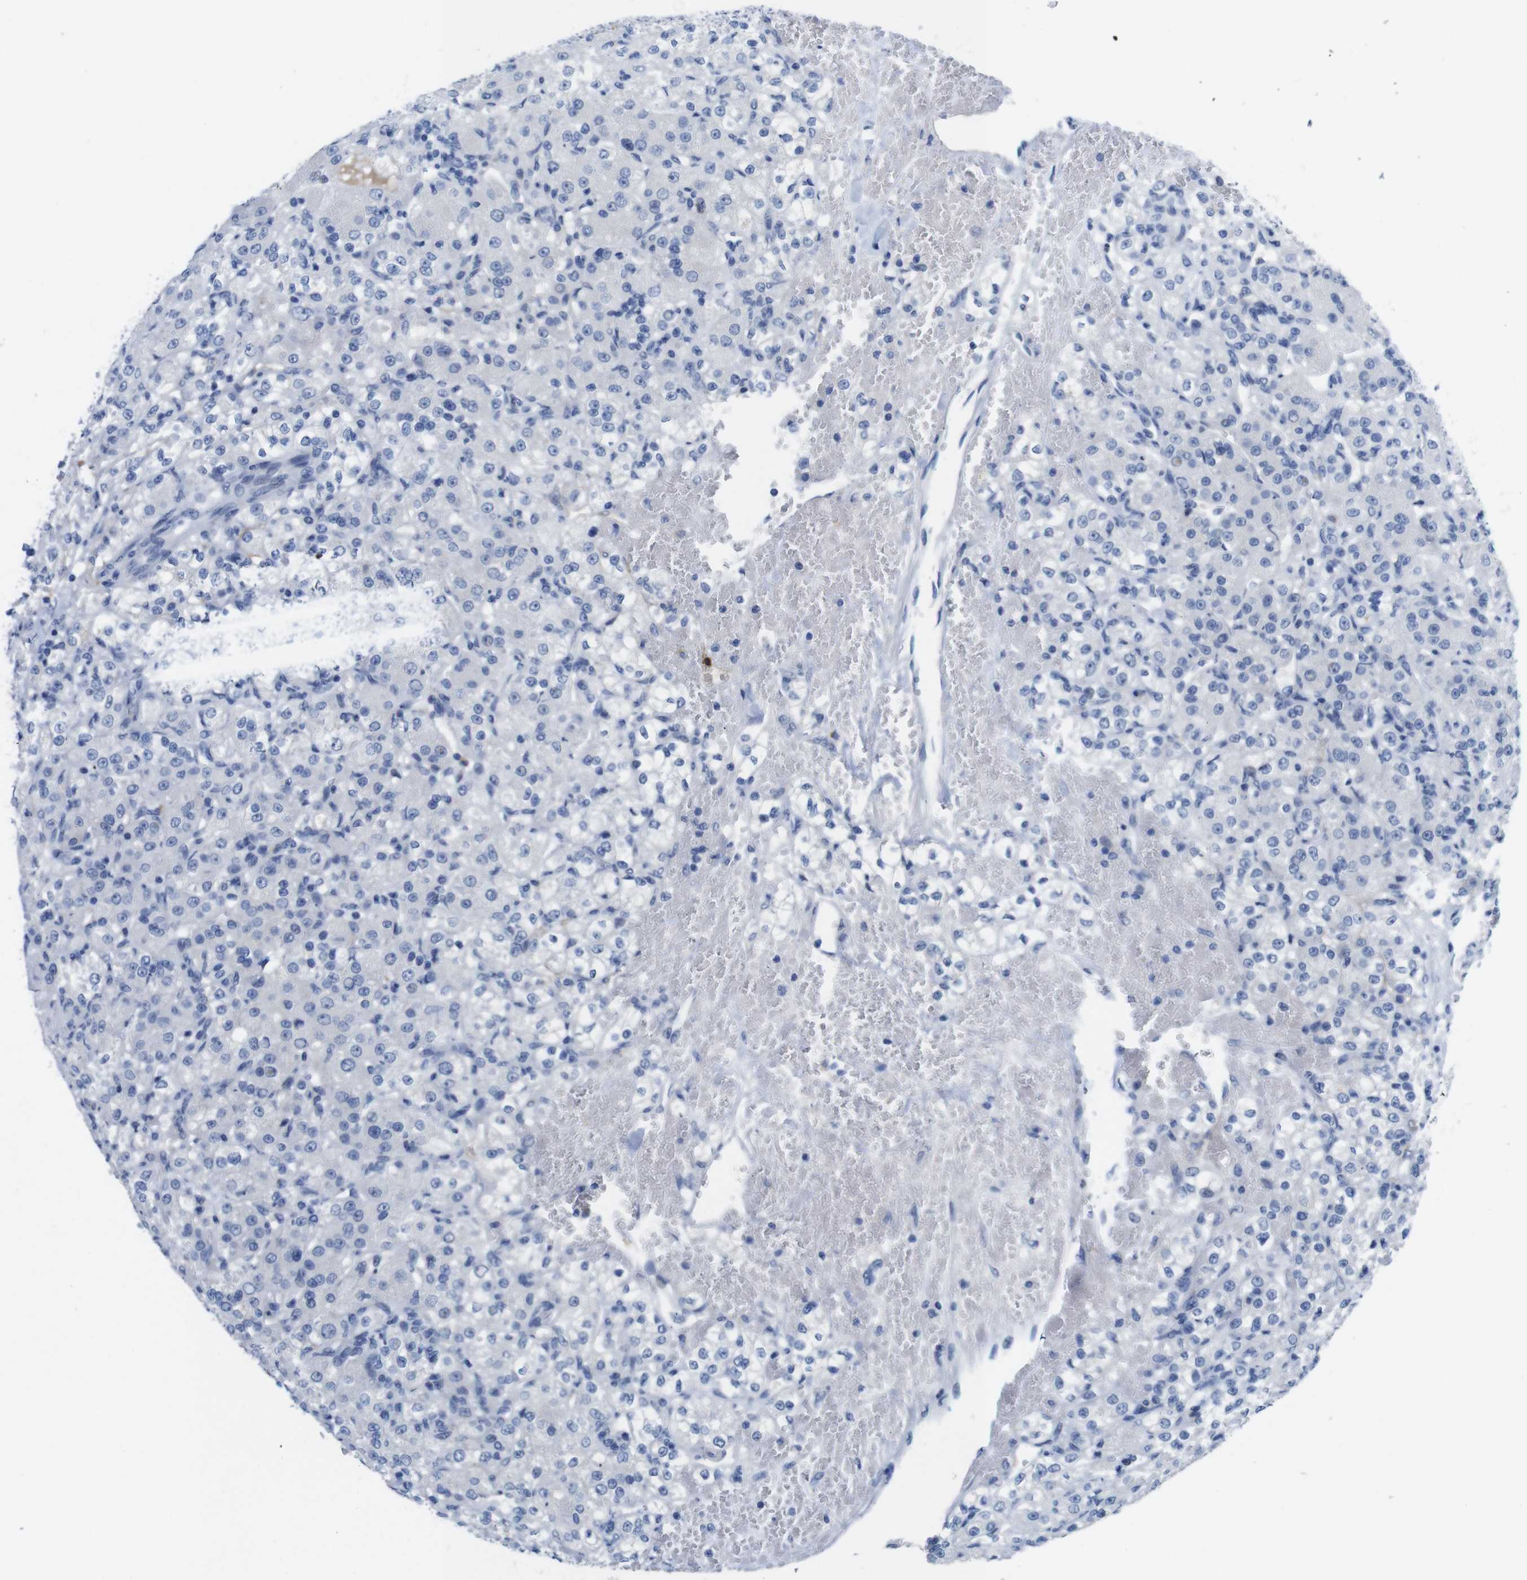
{"staining": {"intensity": "negative", "quantity": "none", "location": "none"}, "tissue": "renal cancer", "cell_type": "Tumor cells", "image_type": "cancer", "snomed": [{"axis": "morphology", "description": "Normal tissue, NOS"}, {"axis": "morphology", "description": "Adenocarcinoma, NOS"}, {"axis": "topography", "description": "Kidney"}], "caption": "IHC of renal adenocarcinoma reveals no expression in tumor cells.", "gene": "C1RL", "patient": {"sex": "male", "age": 61}}